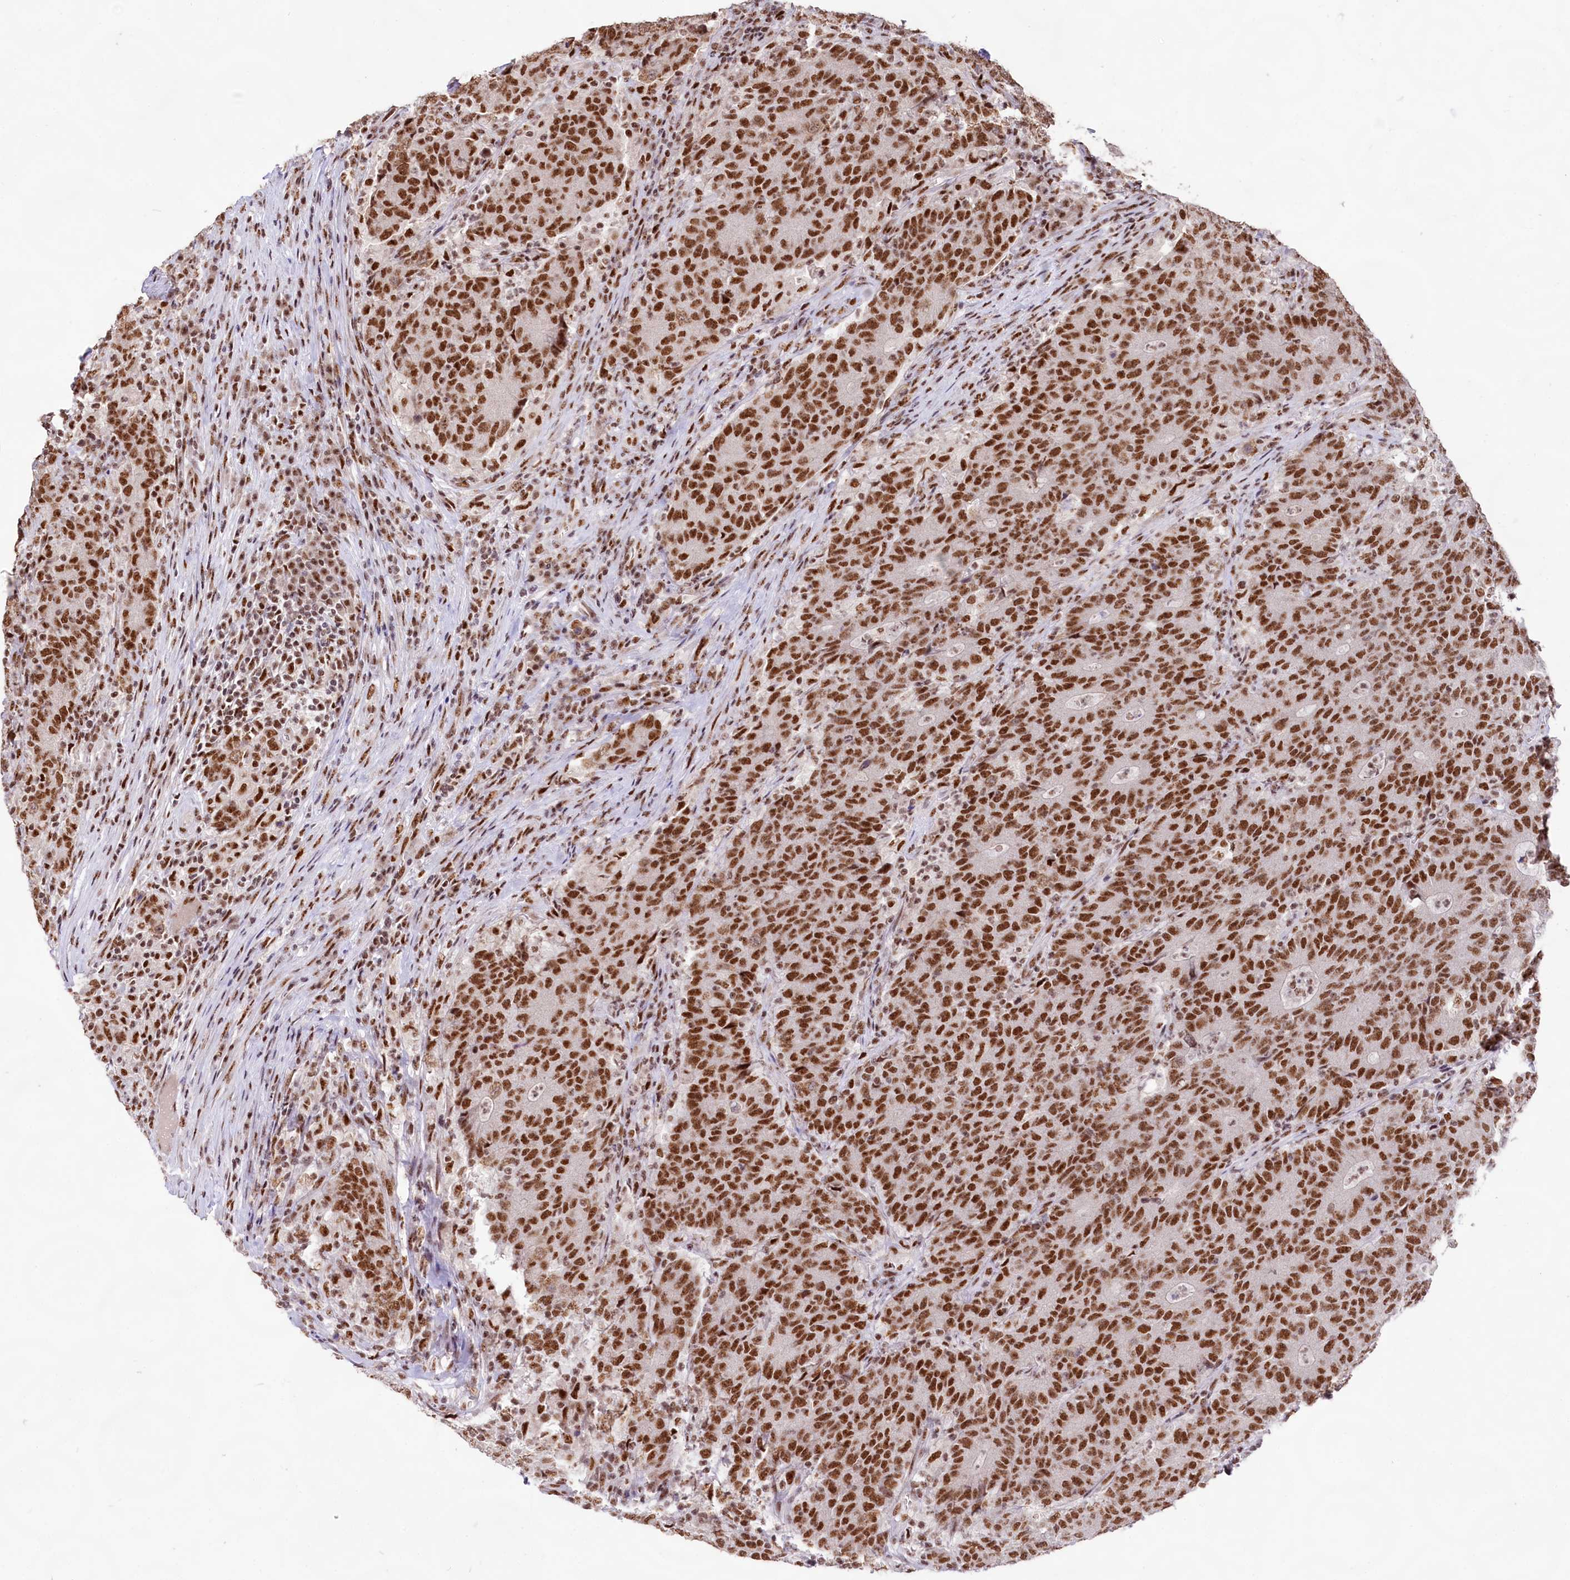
{"staining": {"intensity": "strong", "quantity": ">75%", "location": "nuclear"}, "tissue": "colorectal cancer", "cell_type": "Tumor cells", "image_type": "cancer", "snomed": [{"axis": "morphology", "description": "Adenocarcinoma, NOS"}, {"axis": "topography", "description": "Colon"}], "caption": "Colorectal cancer (adenocarcinoma) stained for a protein (brown) shows strong nuclear positive expression in approximately >75% of tumor cells.", "gene": "HIRA", "patient": {"sex": "female", "age": 75}}